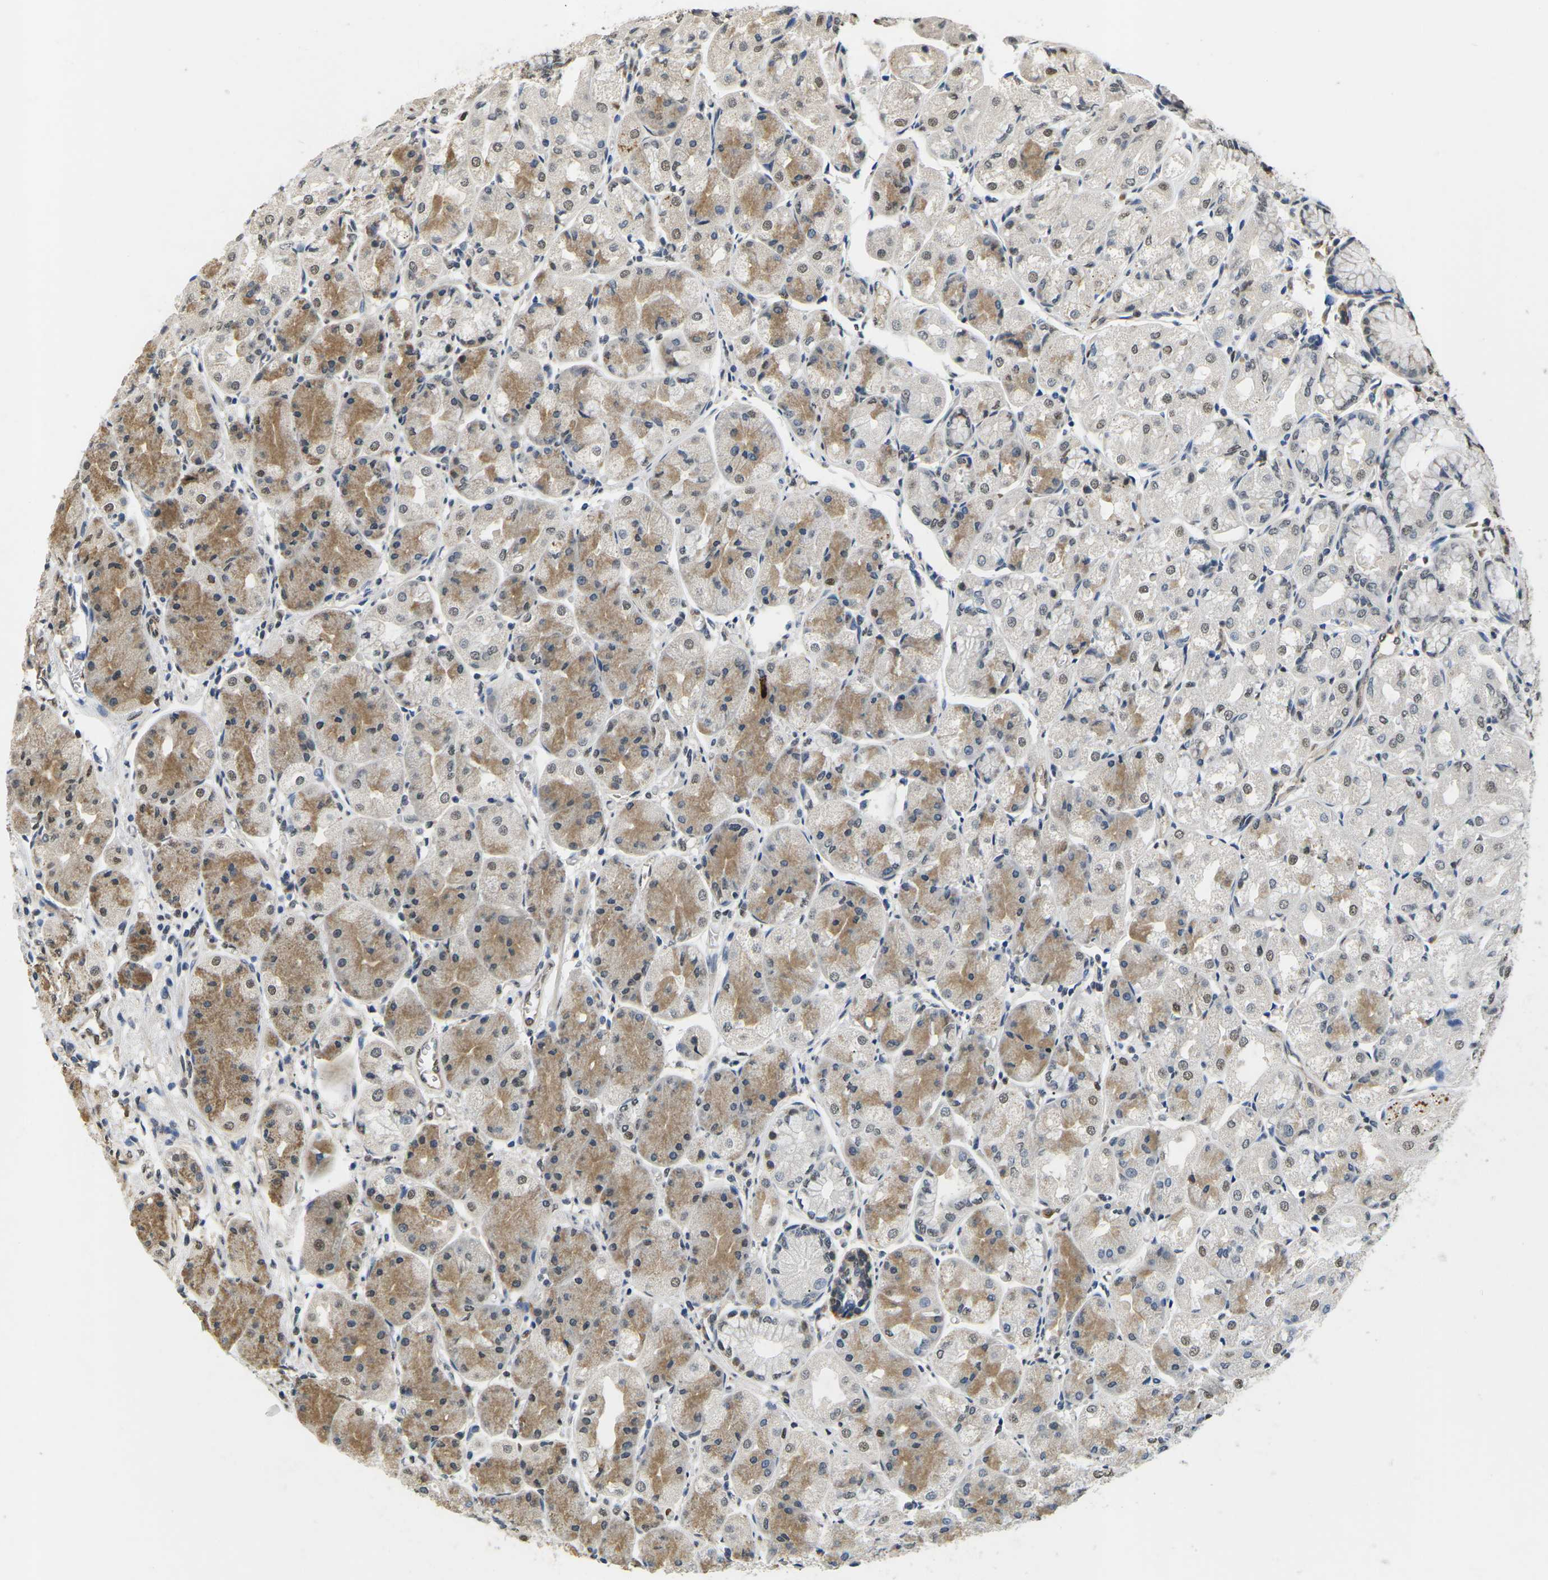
{"staining": {"intensity": "moderate", "quantity": "25%-75%", "location": "cytoplasmic/membranous,nuclear"}, "tissue": "stomach", "cell_type": "Glandular cells", "image_type": "normal", "snomed": [{"axis": "morphology", "description": "Normal tissue, NOS"}, {"axis": "topography", "description": "Stomach, upper"}], "caption": "Immunohistochemical staining of normal stomach reveals medium levels of moderate cytoplasmic/membranous,nuclear expression in about 25%-75% of glandular cells.", "gene": "ERBB4", "patient": {"sex": "male", "age": 72}}